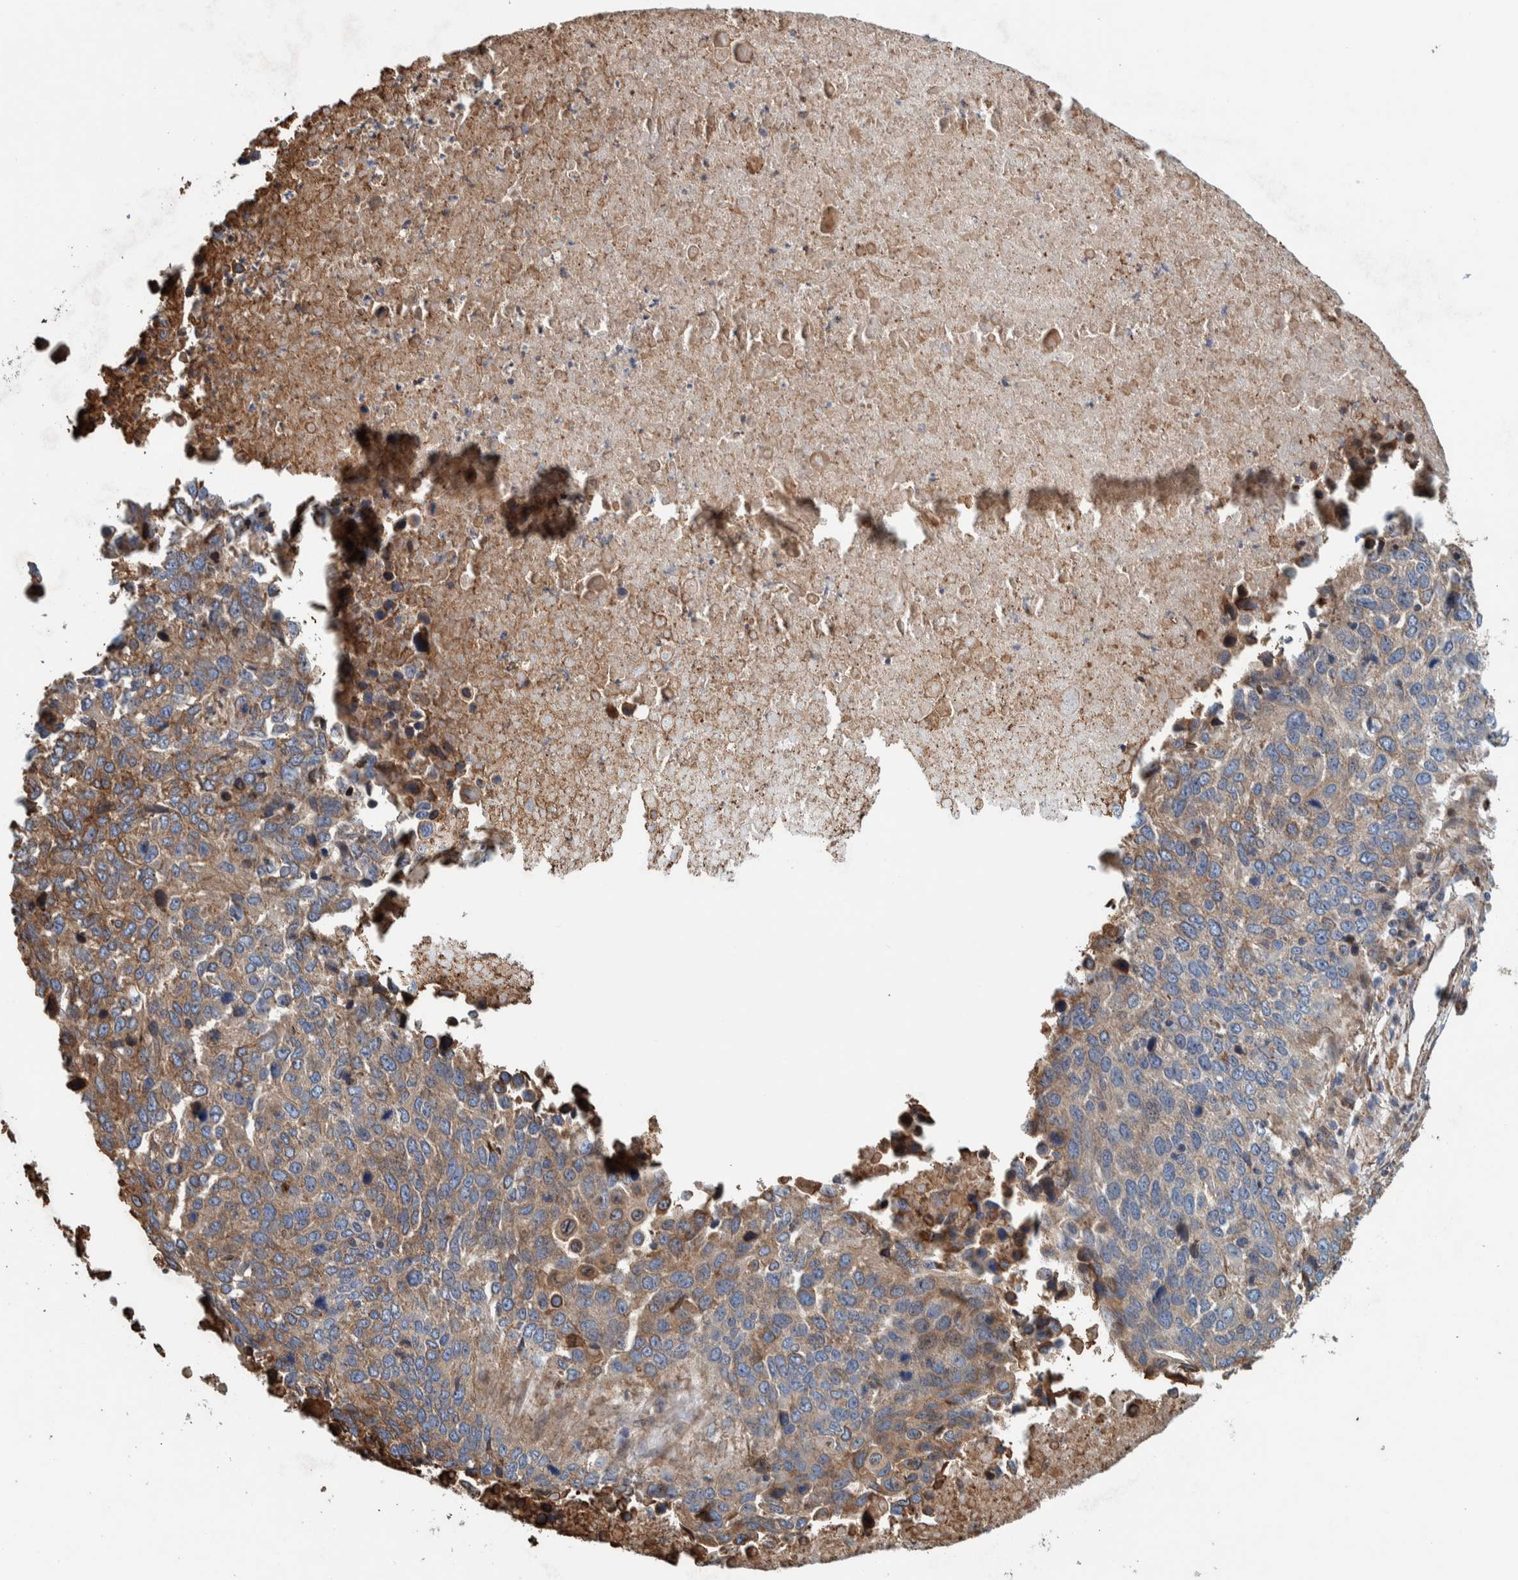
{"staining": {"intensity": "moderate", "quantity": ">75%", "location": "cytoplasmic/membranous"}, "tissue": "lung cancer", "cell_type": "Tumor cells", "image_type": "cancer", "snomed": [{"axis": "morphology", "description": "Squamous cell carcinoma, NOS"}, {"axis": "topography", "description": "Lung"}], "caption": "Human lung squamous cell carcinoma stained for a protein (brown) reveals moderate cytoplasmic/membranous positive positivity in about >75% of tumor cells.", "gene": "PKD1L1", "patient": {"sex": "male", "age": 66}}